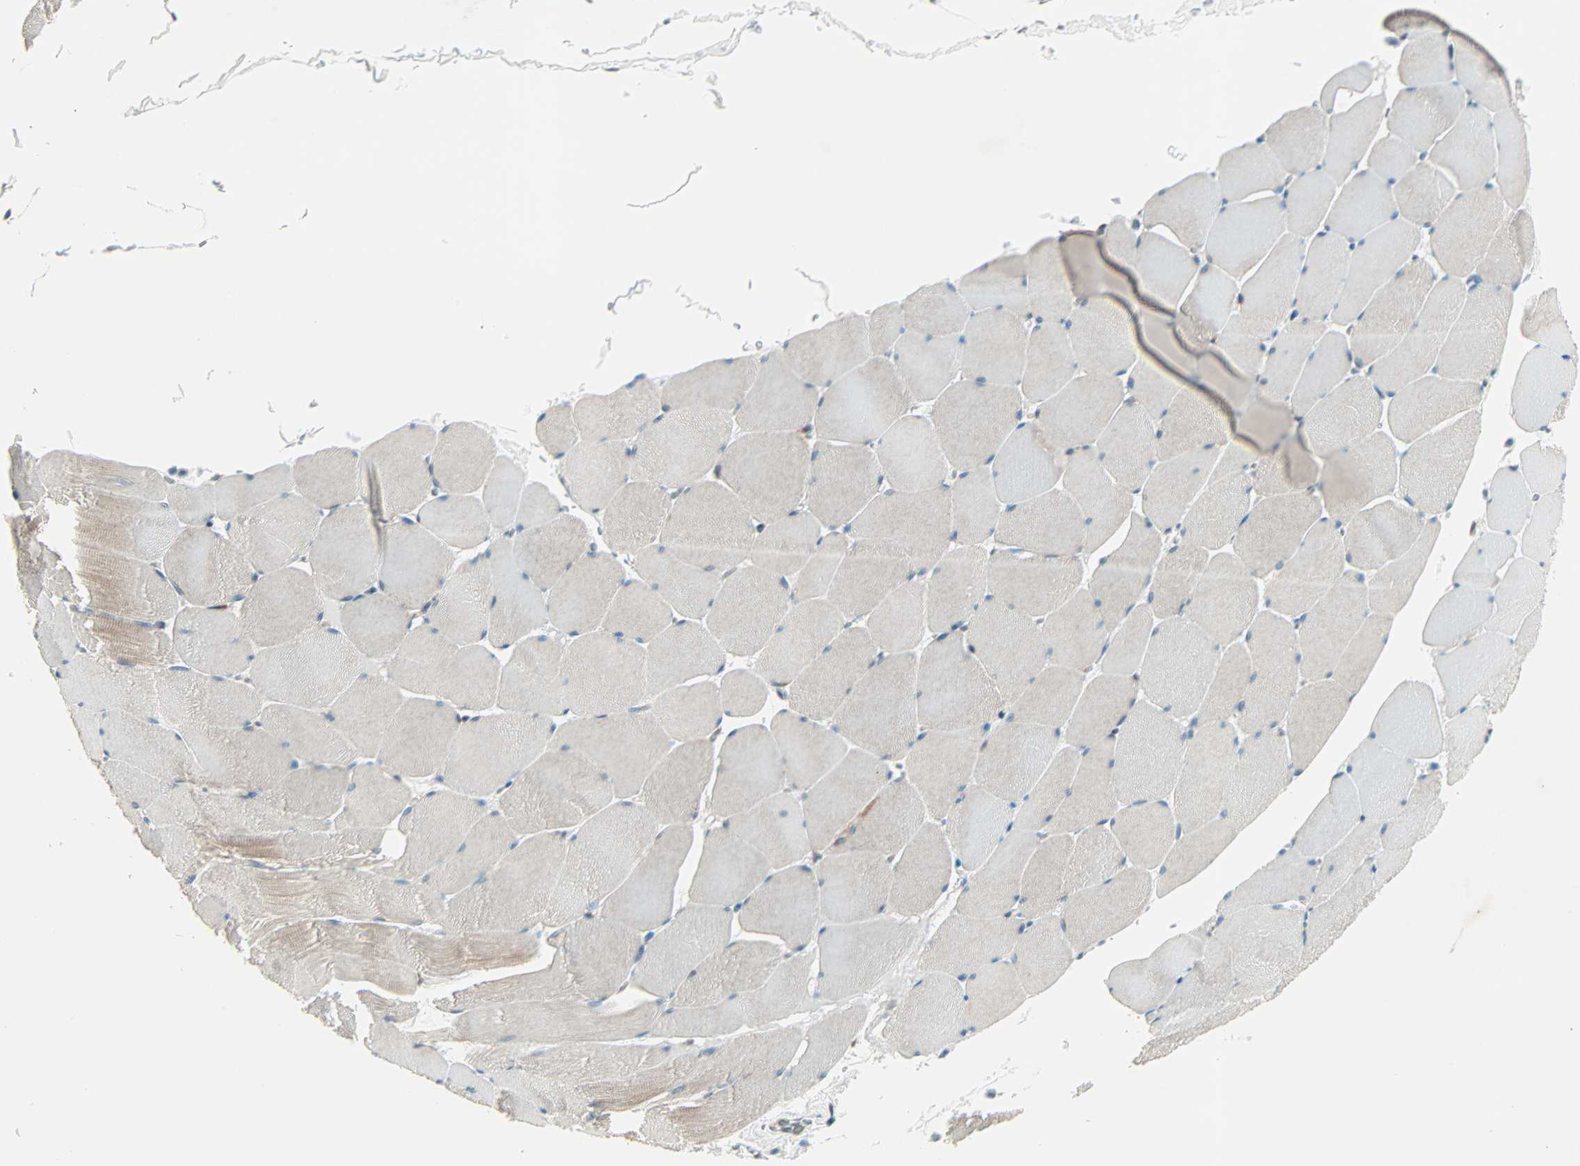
{"staining": {"intensity": "weak", "quantity": "<25%", "location": "cytoplasmic/membranous"}, "tissue": "skeletal muscle", "cell_type": "Myocytes", "image_type": "normal", "snomed": [{"axis": "morphology", "description": "Normal tissue, NOS"}, {"axis": "topography", "description": "Skeletal muscle"}], "caption": "Image shows no protein positivity in myocytes of normal skeletal muscle.", "gene": "CBX4", "patient": {"sex": "male", "age": 62}}